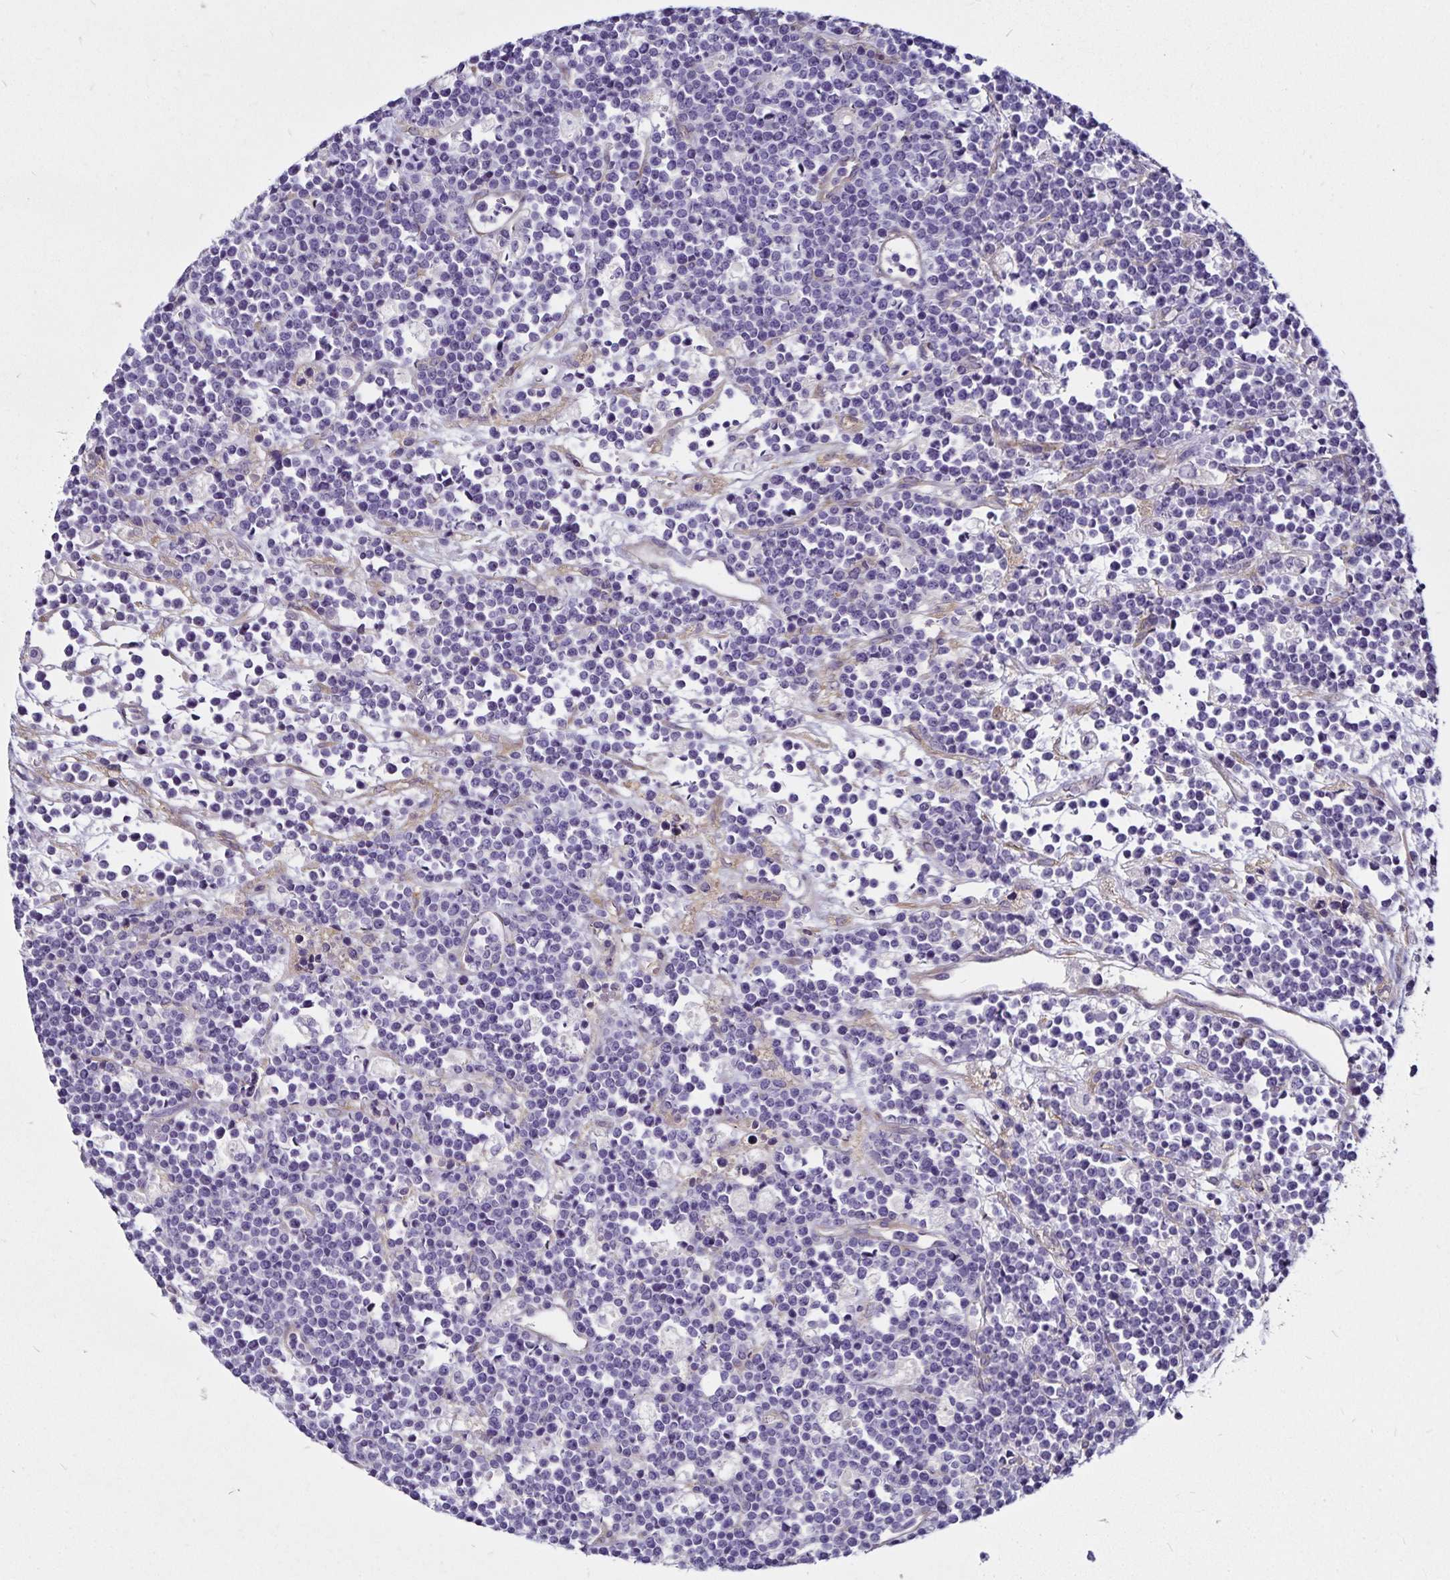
{"staining": {"intensity": "negative", "quantity": "none", "location": "none"}, "tissue": "lymphoma", "cell_type": "Tumor cells", "image_type": "cancer", "snomed": [{"axis": "morphology", "description": "Malignant lymphoma, non-Hodgkin's type, High grade"}, {"axis": "topography", "description": "Ovary"}], "caption": "DAB immunohistochemical staining of high-grade malignant lymphoma, non-Hodgkin's type exhibits no significant staining in tumor cells. The staining was performed using DAB (3,3'-diaminobenzidine) to visualize the protein expression in brown, while the nuclei were stained in blue with hematoxylin (Magnification: 20x).", "gene": "GNG12", "patient": {"sex": "female", "age": 56}}